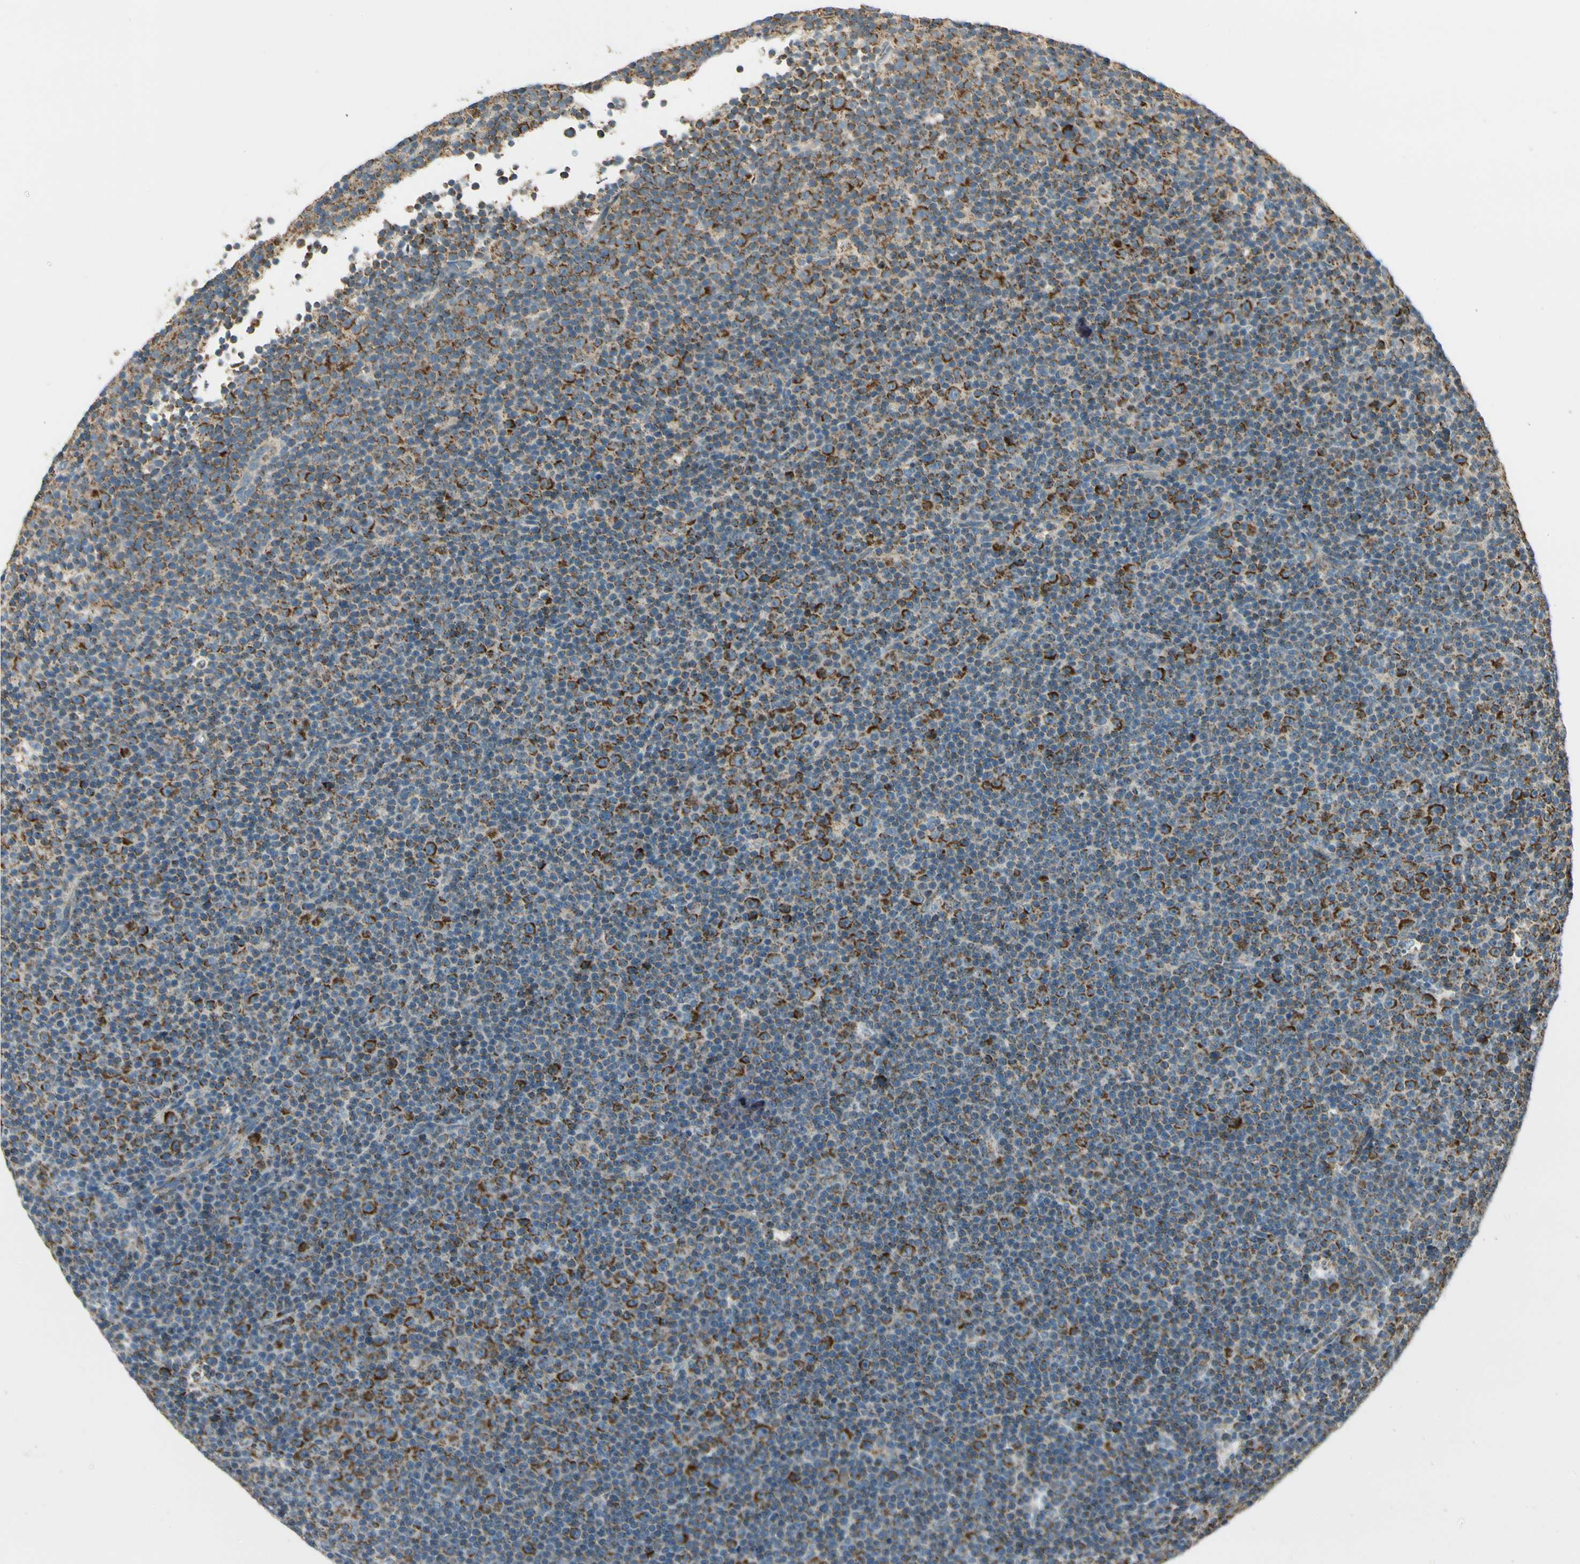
{"staining": {"intensity": "strong", "quantity": "25%-75%", "location": "cytoplasmic/membranous"}, "tissue": "lymphoma", "cell_type": "Tumor cells", "image_type": "cancer", "snomed": [{"axis": "morphology", "description": "Malignant lymphoma, non-Hodgkin's type, Low grade"}, {"axis": "topography", "description": "Lymph node"}], "caption": "Malignant lymphoma, non-Hodgkin's type (low-grade) stained with DAB (3,3'-diaminobenzidine) immunohistochemistry shows high levels of strong cytoplasmic/membranous staining in approximately 25%-75% of tumor cells.", "gene": "EPHB3", "patient": {"sex": "female", "age": 67}}